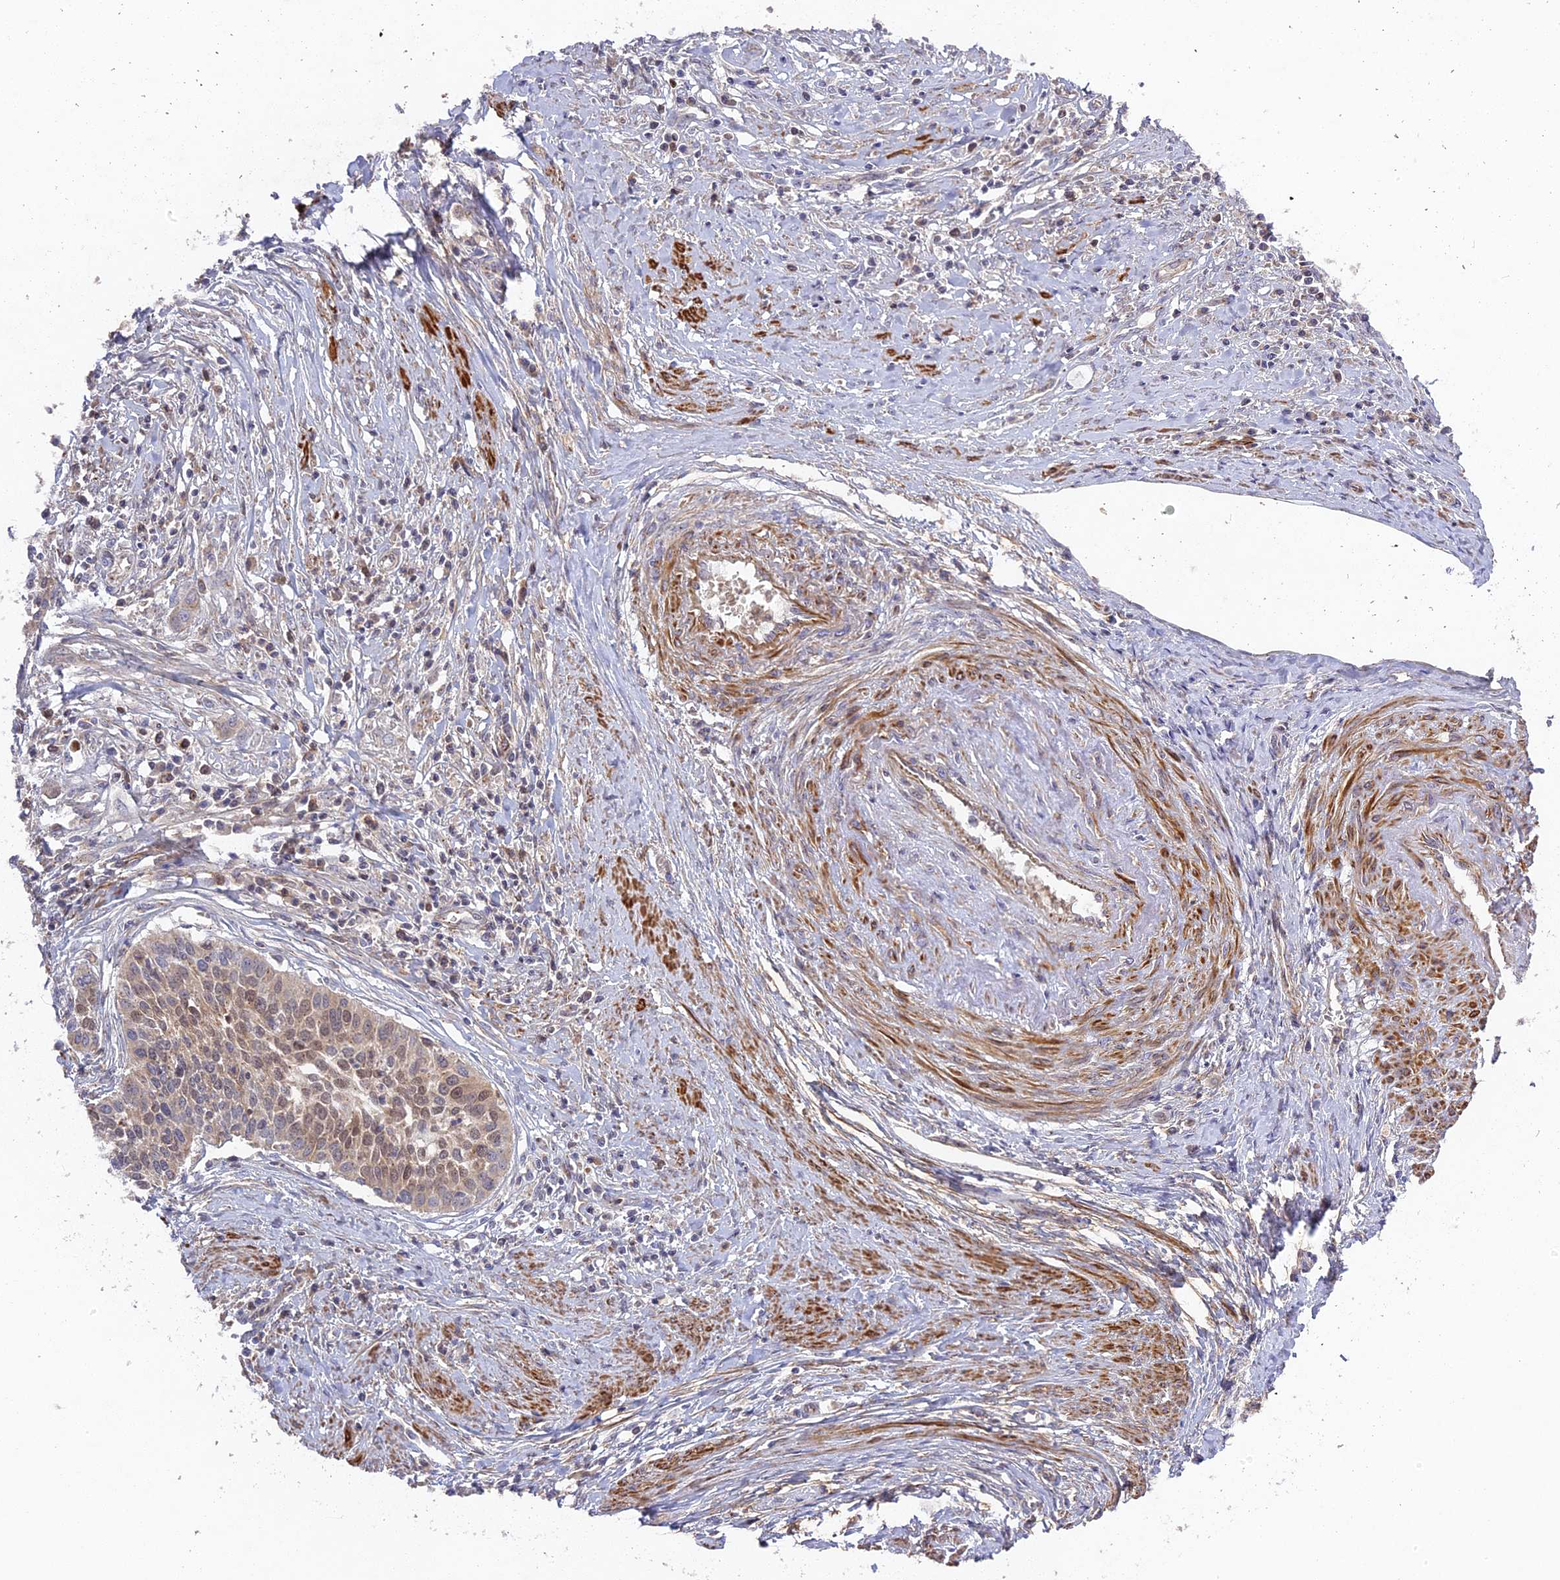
{"staining": {"intensity": "weak", "quantity": "25%-75%", "location": "cytoplasmic/membranous,nuclear"}, "tissue": "cervical cancer", "cell_type": "Tumor cells", "image_type": "cancer", "snomed": [{"axis": "morphology", "description": "Squamous cell carcinoma, NOS"}, {"axis": "topography", "description": "Cervix"}], "caption": "Brown immunohistochemical staining in squamous cell carcinoma (cervical) displays weak cytoplasmic/membranous and nuclear expression in about 25%-75% of tumor cells.", "gene": "RPIA", "patient": {"sex": "female", "age": 34}}